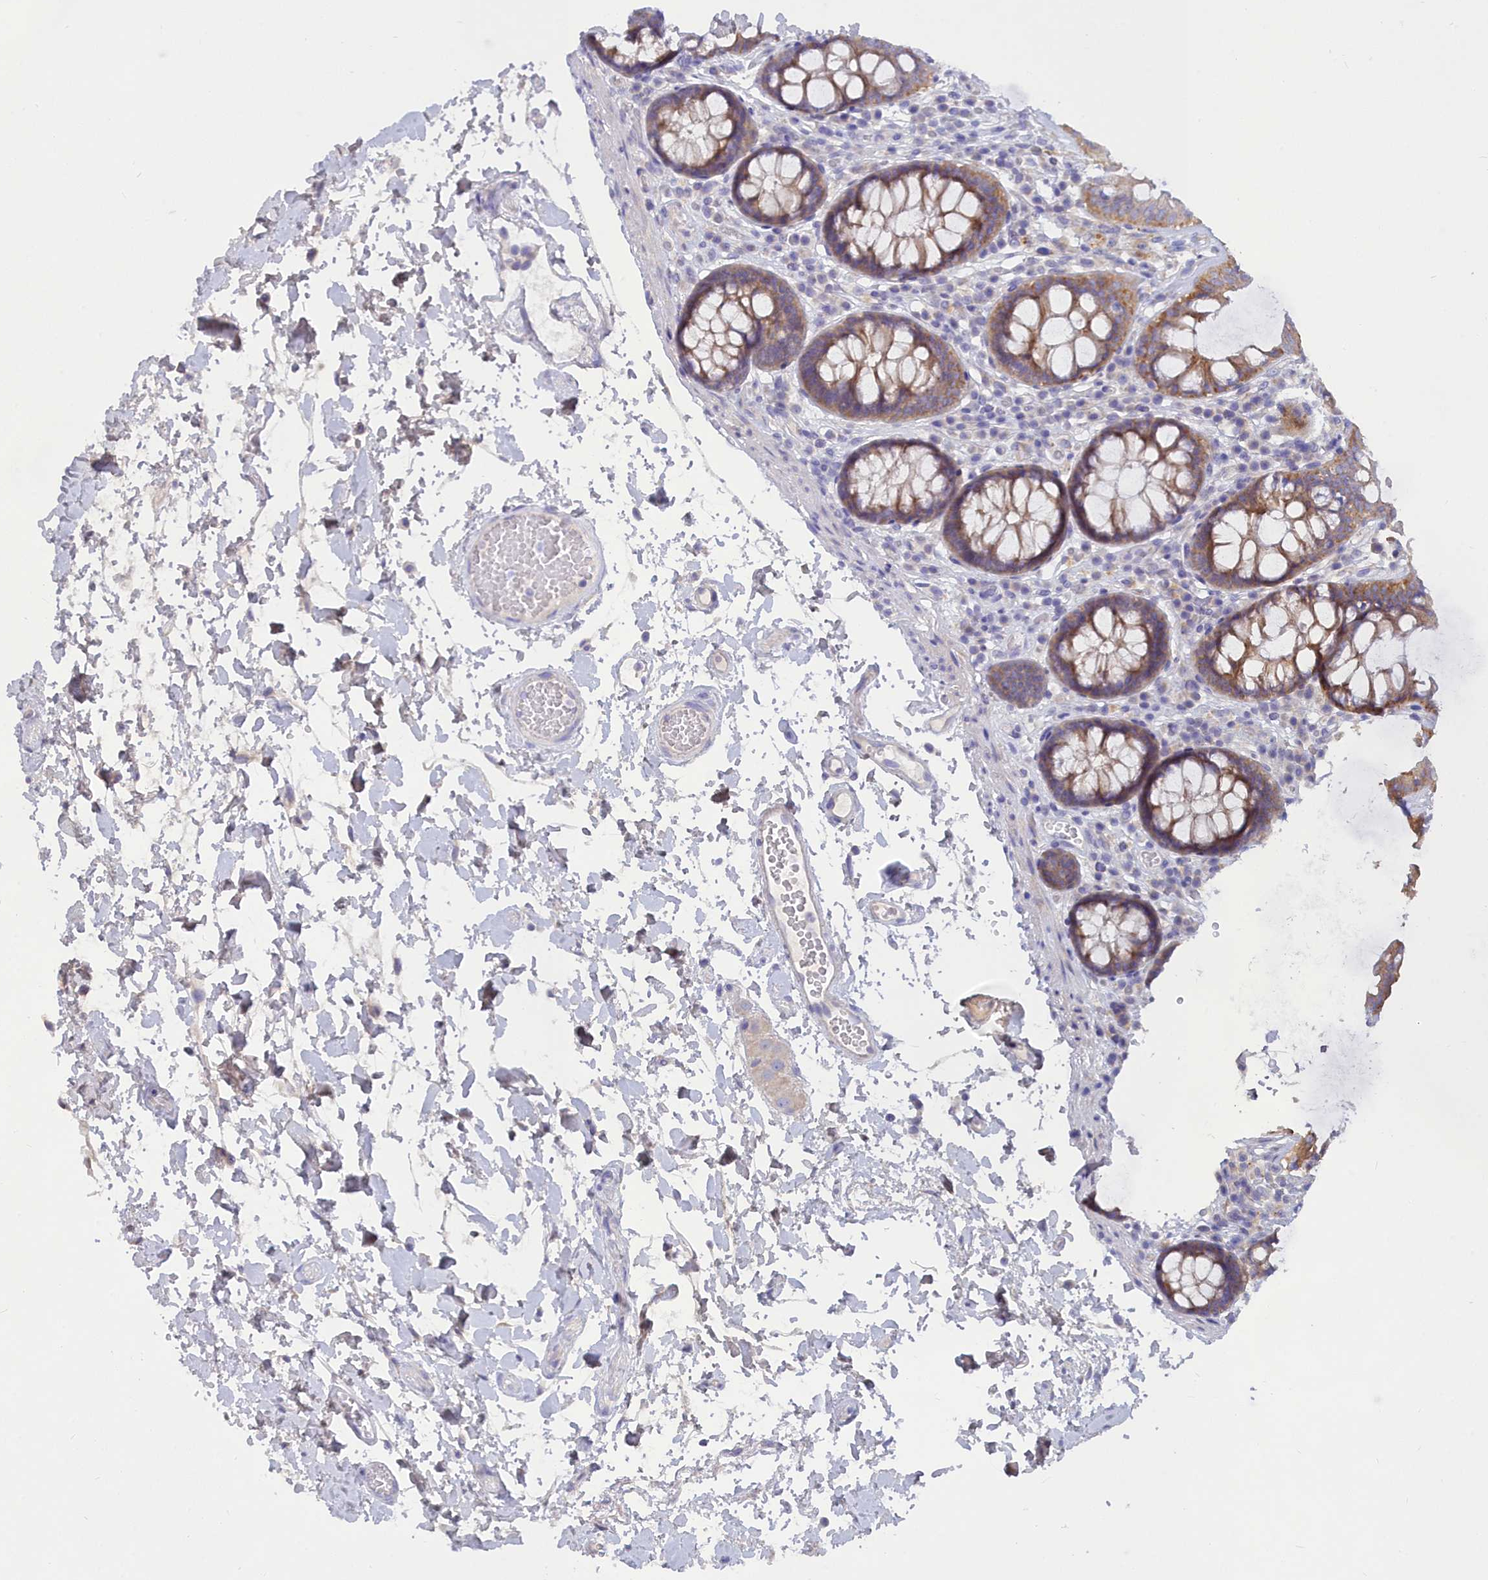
{"staining": {"intensity": "negative", "quantity": "none", "location": "none"}, "tissue": "colon", "cell_type": "Endothelial cells", "image_type": "normal", "snomed": [{"axis": "morphology", "description": "Normal tissue, NOS"}, {"axis": "topography", "description": "Colon"}], "caption": "The immunohistochemistry micrograph has no significant expression in endothelial cells of colon. (DAB immunohistochemistry, high magnification).", "gene": "TMEM30B", "patient": {"sex": "male", "age": 84}}